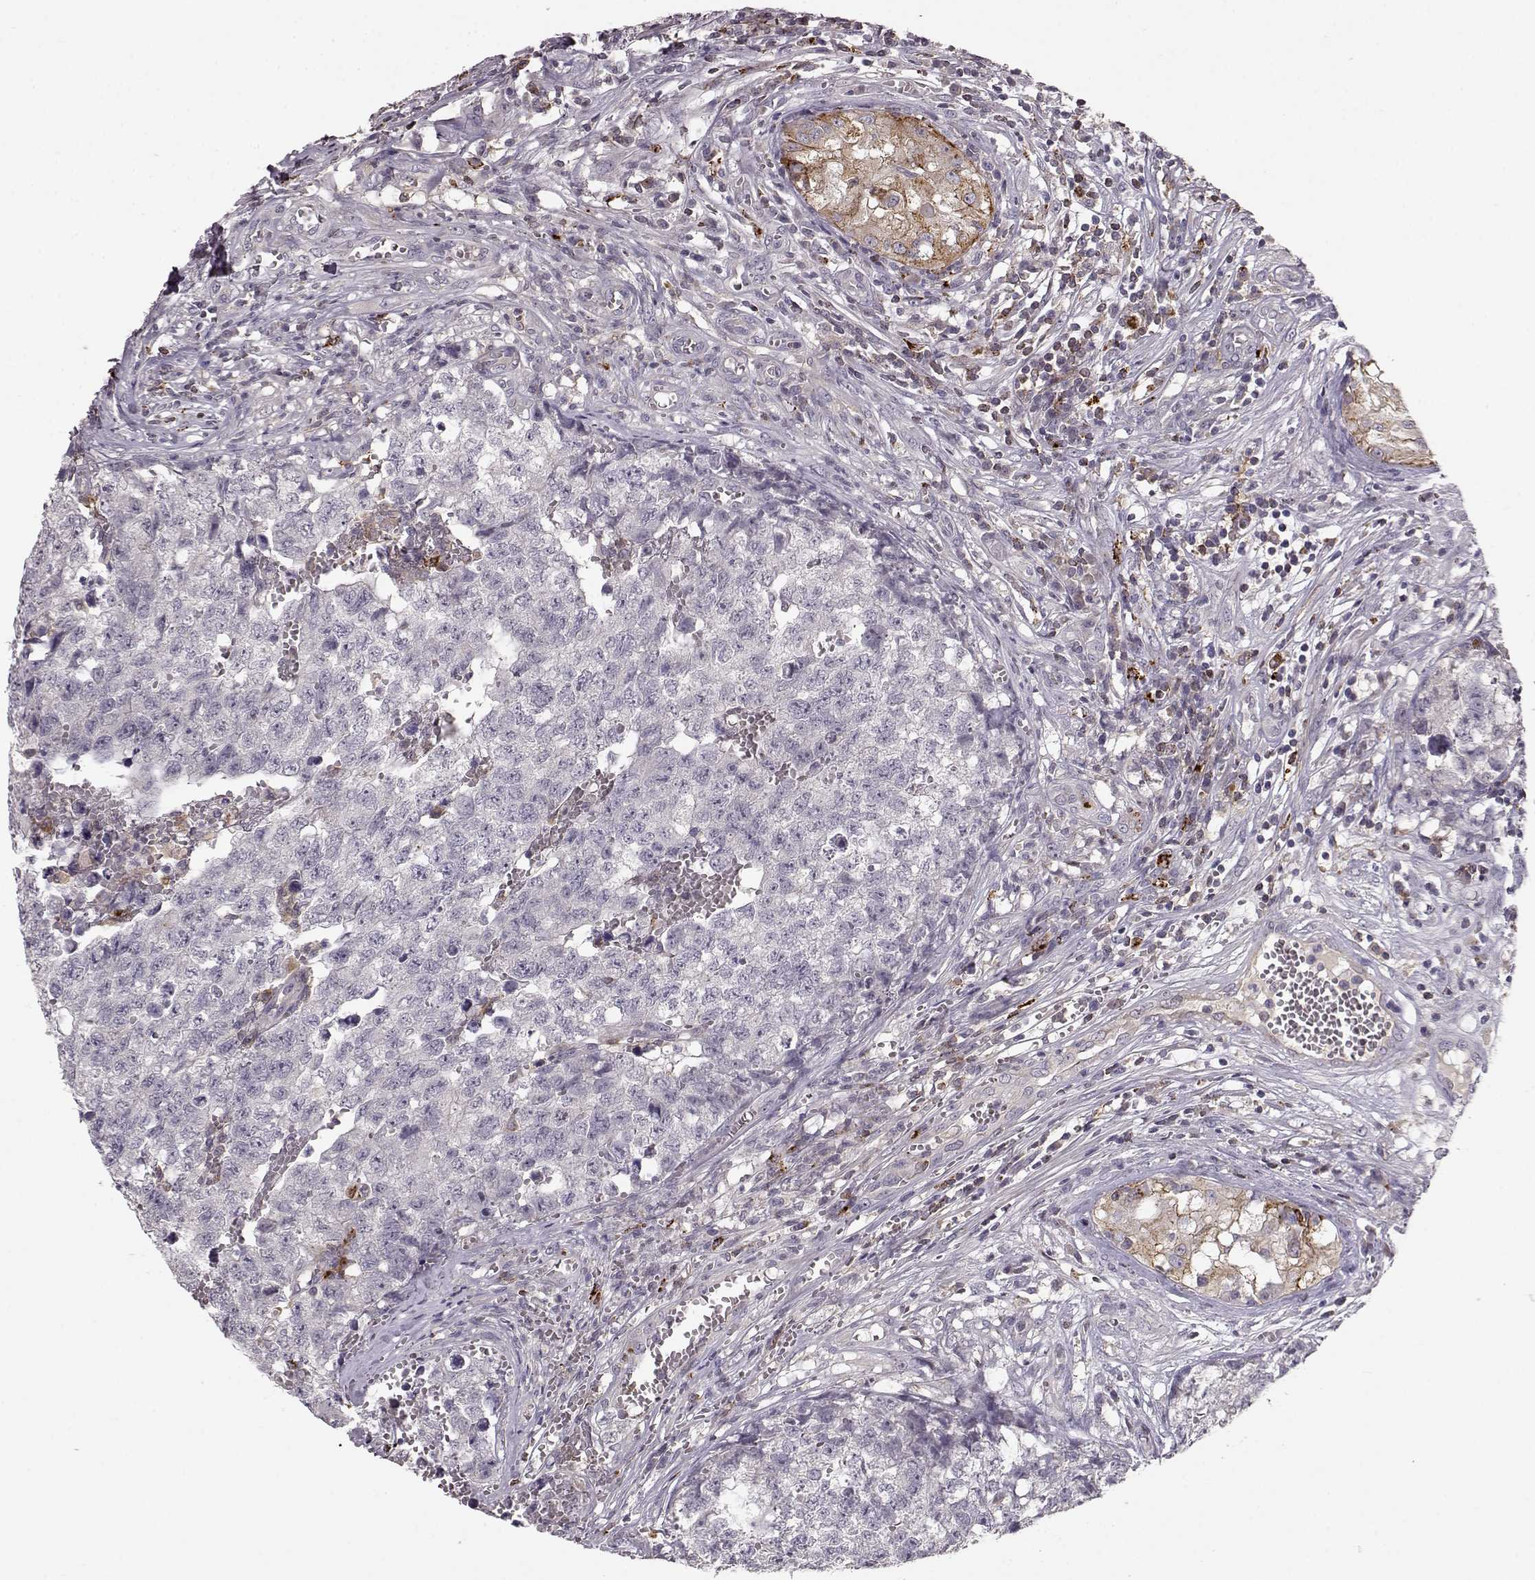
{"staining": {"intensity": "negative", "quantity": "none", "location": "none"}, "tissue": "testis cancer", "cell_type": "Tumor cells", "image_type": "cancer", "snomed": [{"axis": "morphology", "description": "Seminoma, NOS"}, {"axis": "morphology", "description": "Carcinoma, Embryonal, NOS"}, {"axis": "topography", "description": "Testis"}], "caption": "An image of testis cancer (seminoma) stained for a protein demonstrates no brown staining in tumor cells.", "gene": "CCNF", "patient": {"sex": "male", "age": 22}}